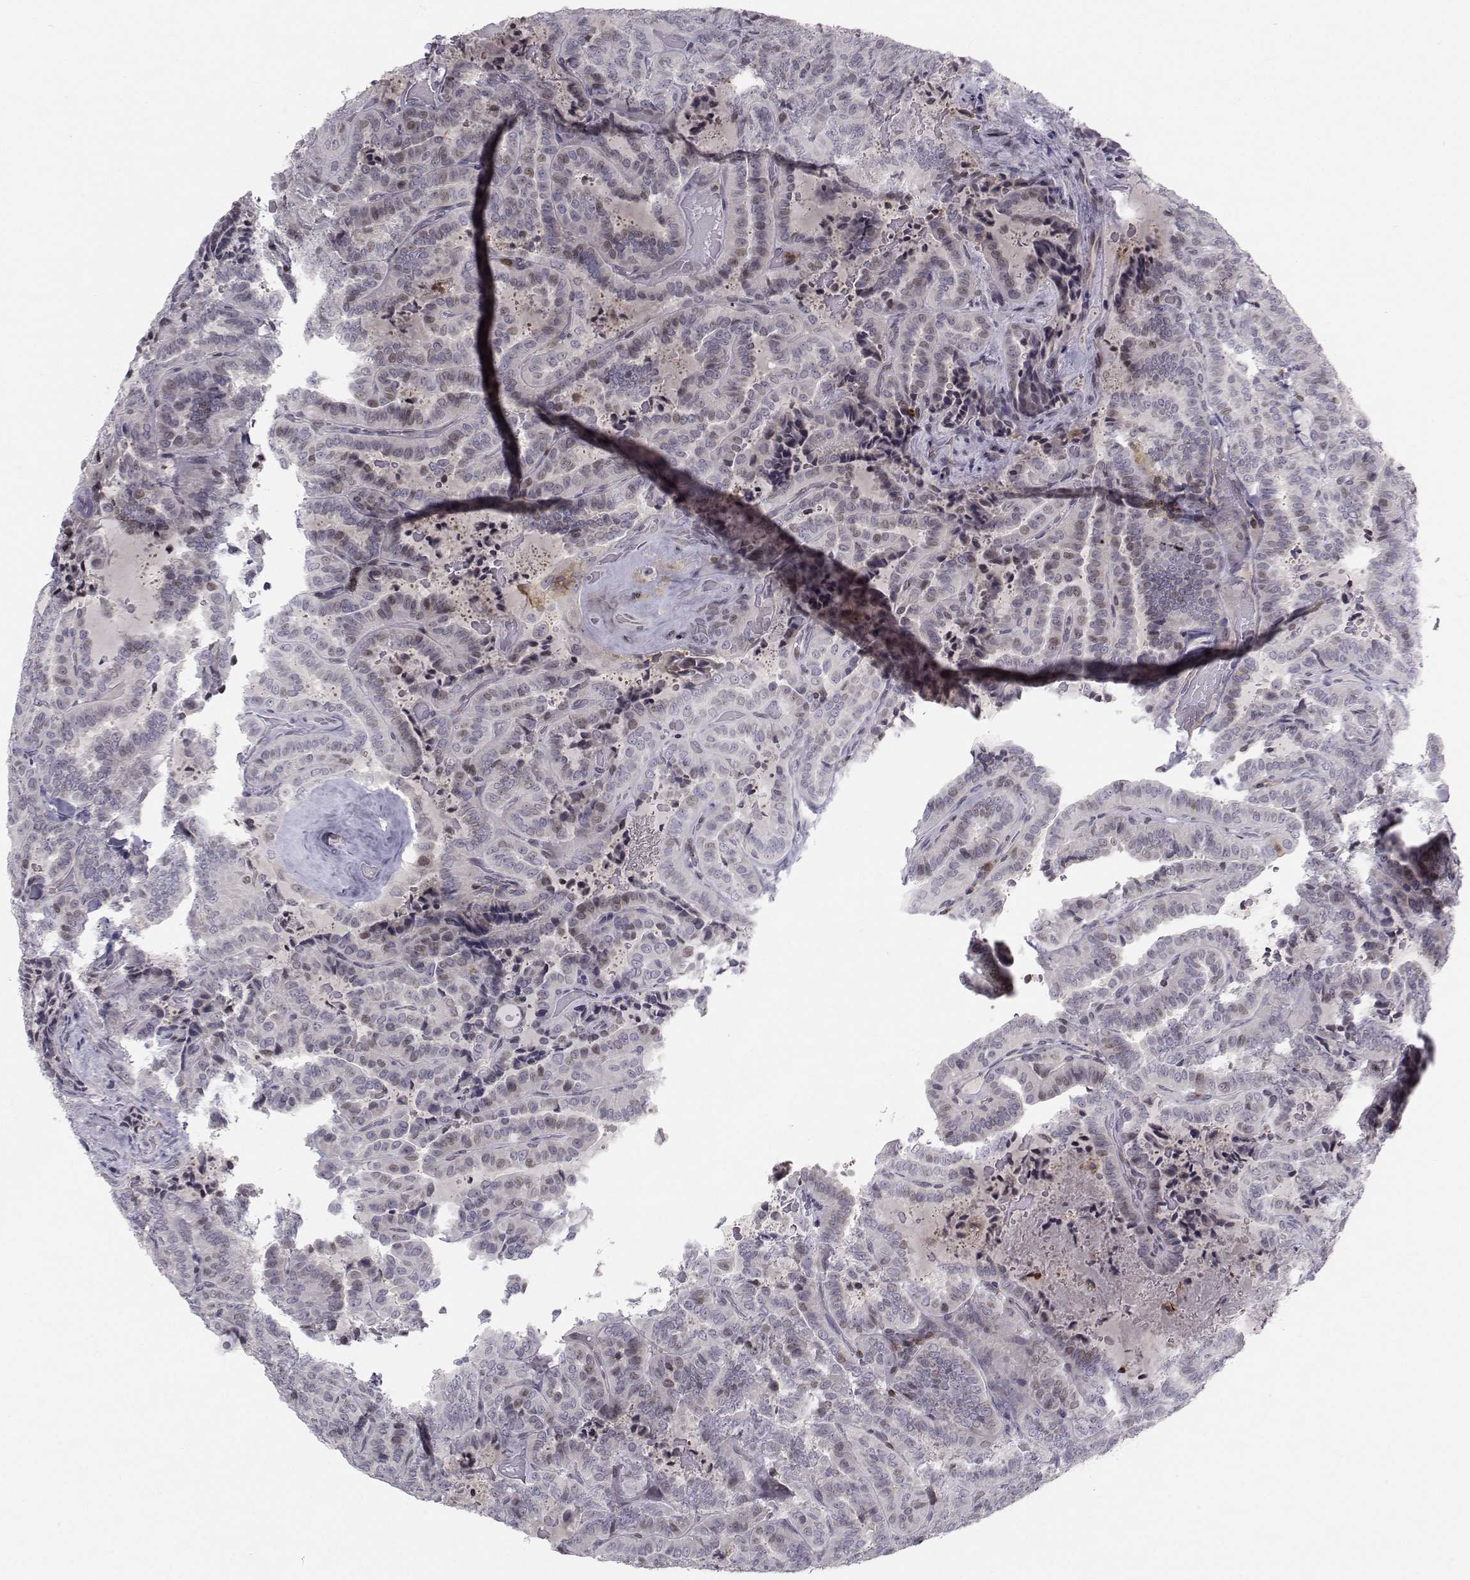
{"staining": {"intensity": "weak", "quantity": "<25%", "location": "nuclear"}, "tissue": "thyroid cancer", "cell_type": "Tumor cells", "image_type": "cancer", "snomed": [{"axis": "morphology", "description": "Papillary adenocarcinoma, NOS"}, {"axis": "topography", "description": "Thyroid gland"}], "caption": "This histopathology image is of papillary adenocarcinoma (thyroid) stained with immunohistochemistry (IHC) to label a protein in brown with the nuclei are counter-stained blue. There is no expression in tumor cells.", "gene": "PCP4L1", "patient": {"sex": "female", "age": 39}}